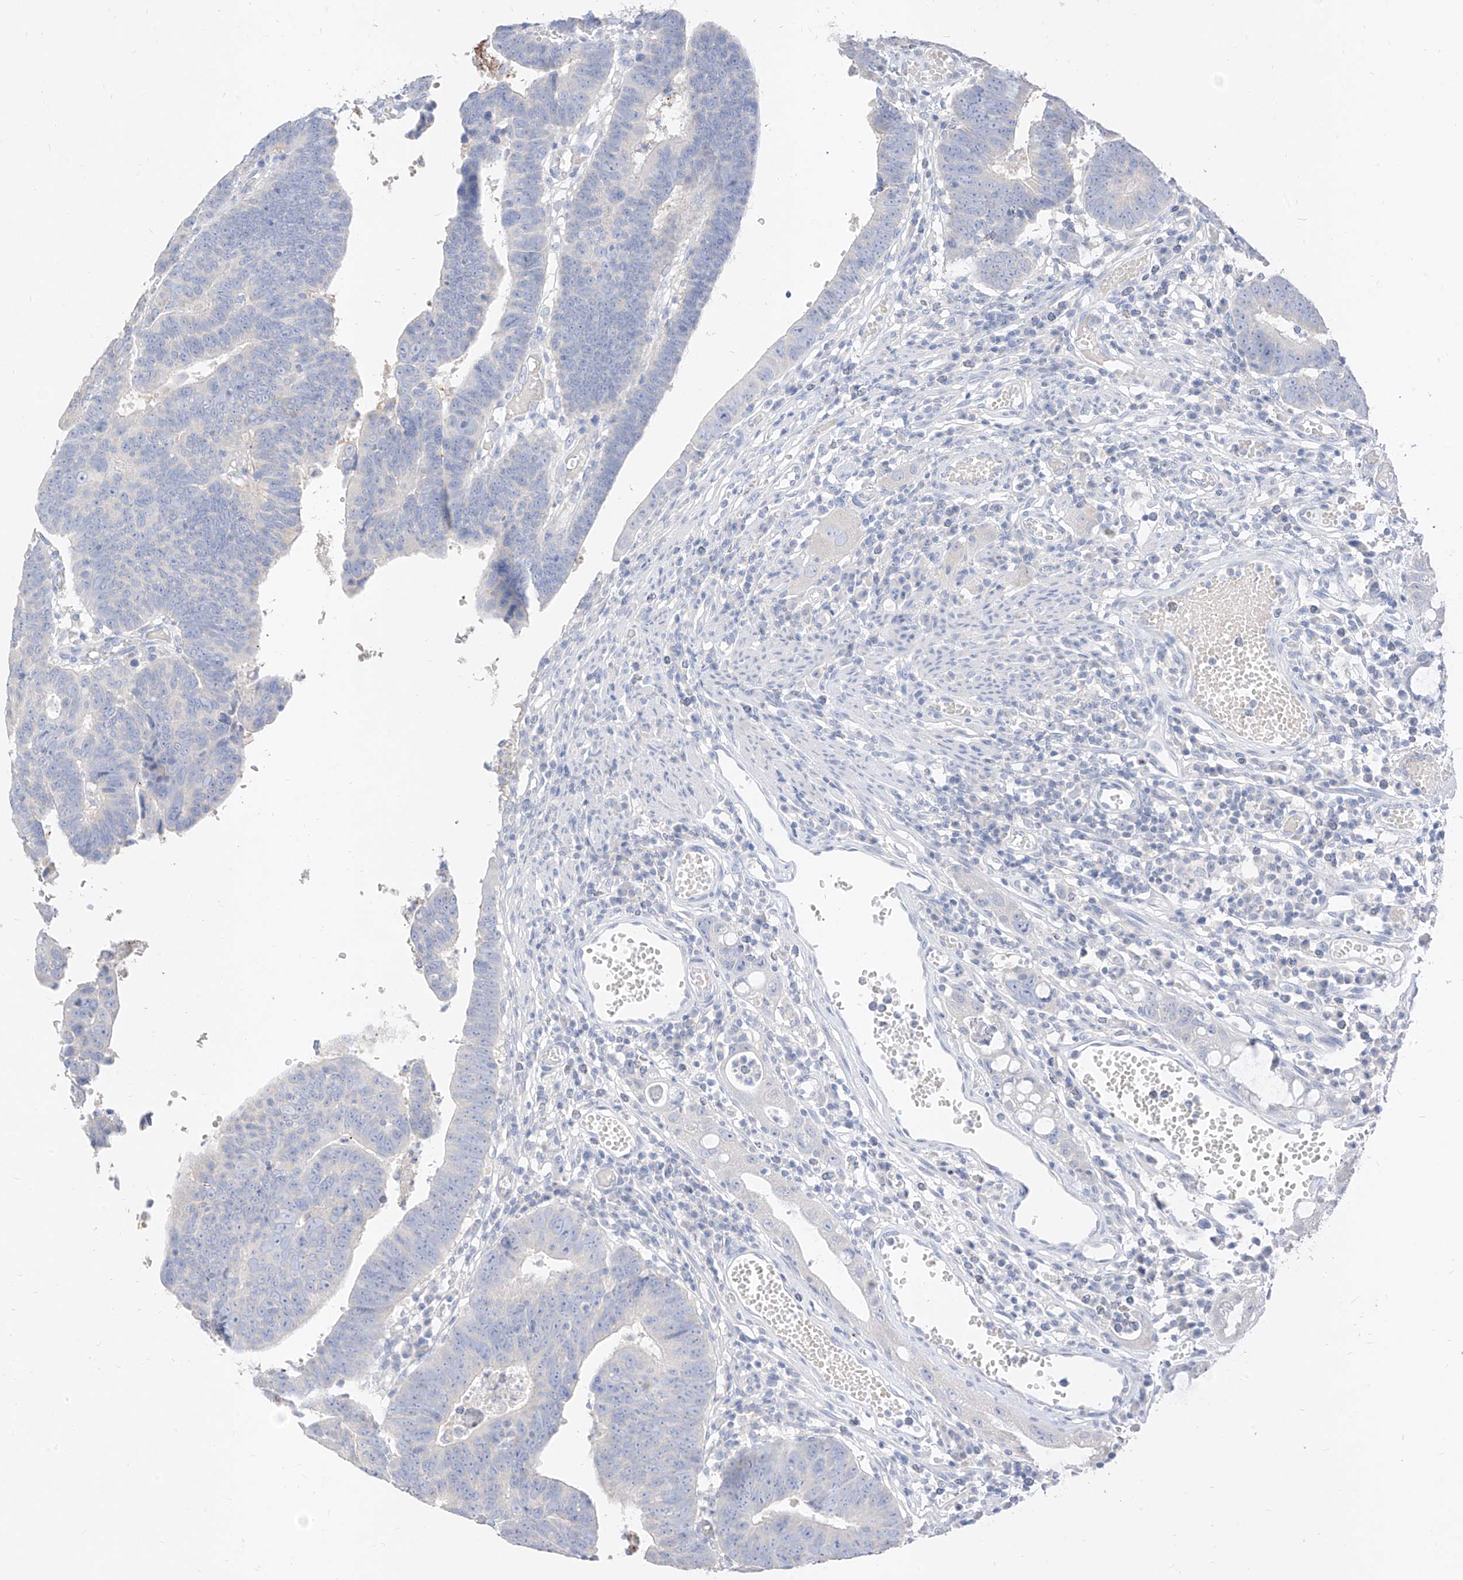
{"staining": {"intensity": "negative", "quantity": "none", "location": "none"}, "tissue": "colorectal cancer", "cell_type": "Tumor cells", "image_type": "cancer", "snomed": [{"axis": "morphology", "description": "Adenocarcinoma, NOS"}, {"axis": "topography", "description": "Rectum"}], "caption": "DAB (3,3'-diaminobenzidine) immunohistochemical staining of colorectal cancer displays no significant expression in tumor cells.", "gene": "ZZEF1", "patient": {"sex": "female", "age": 65}}